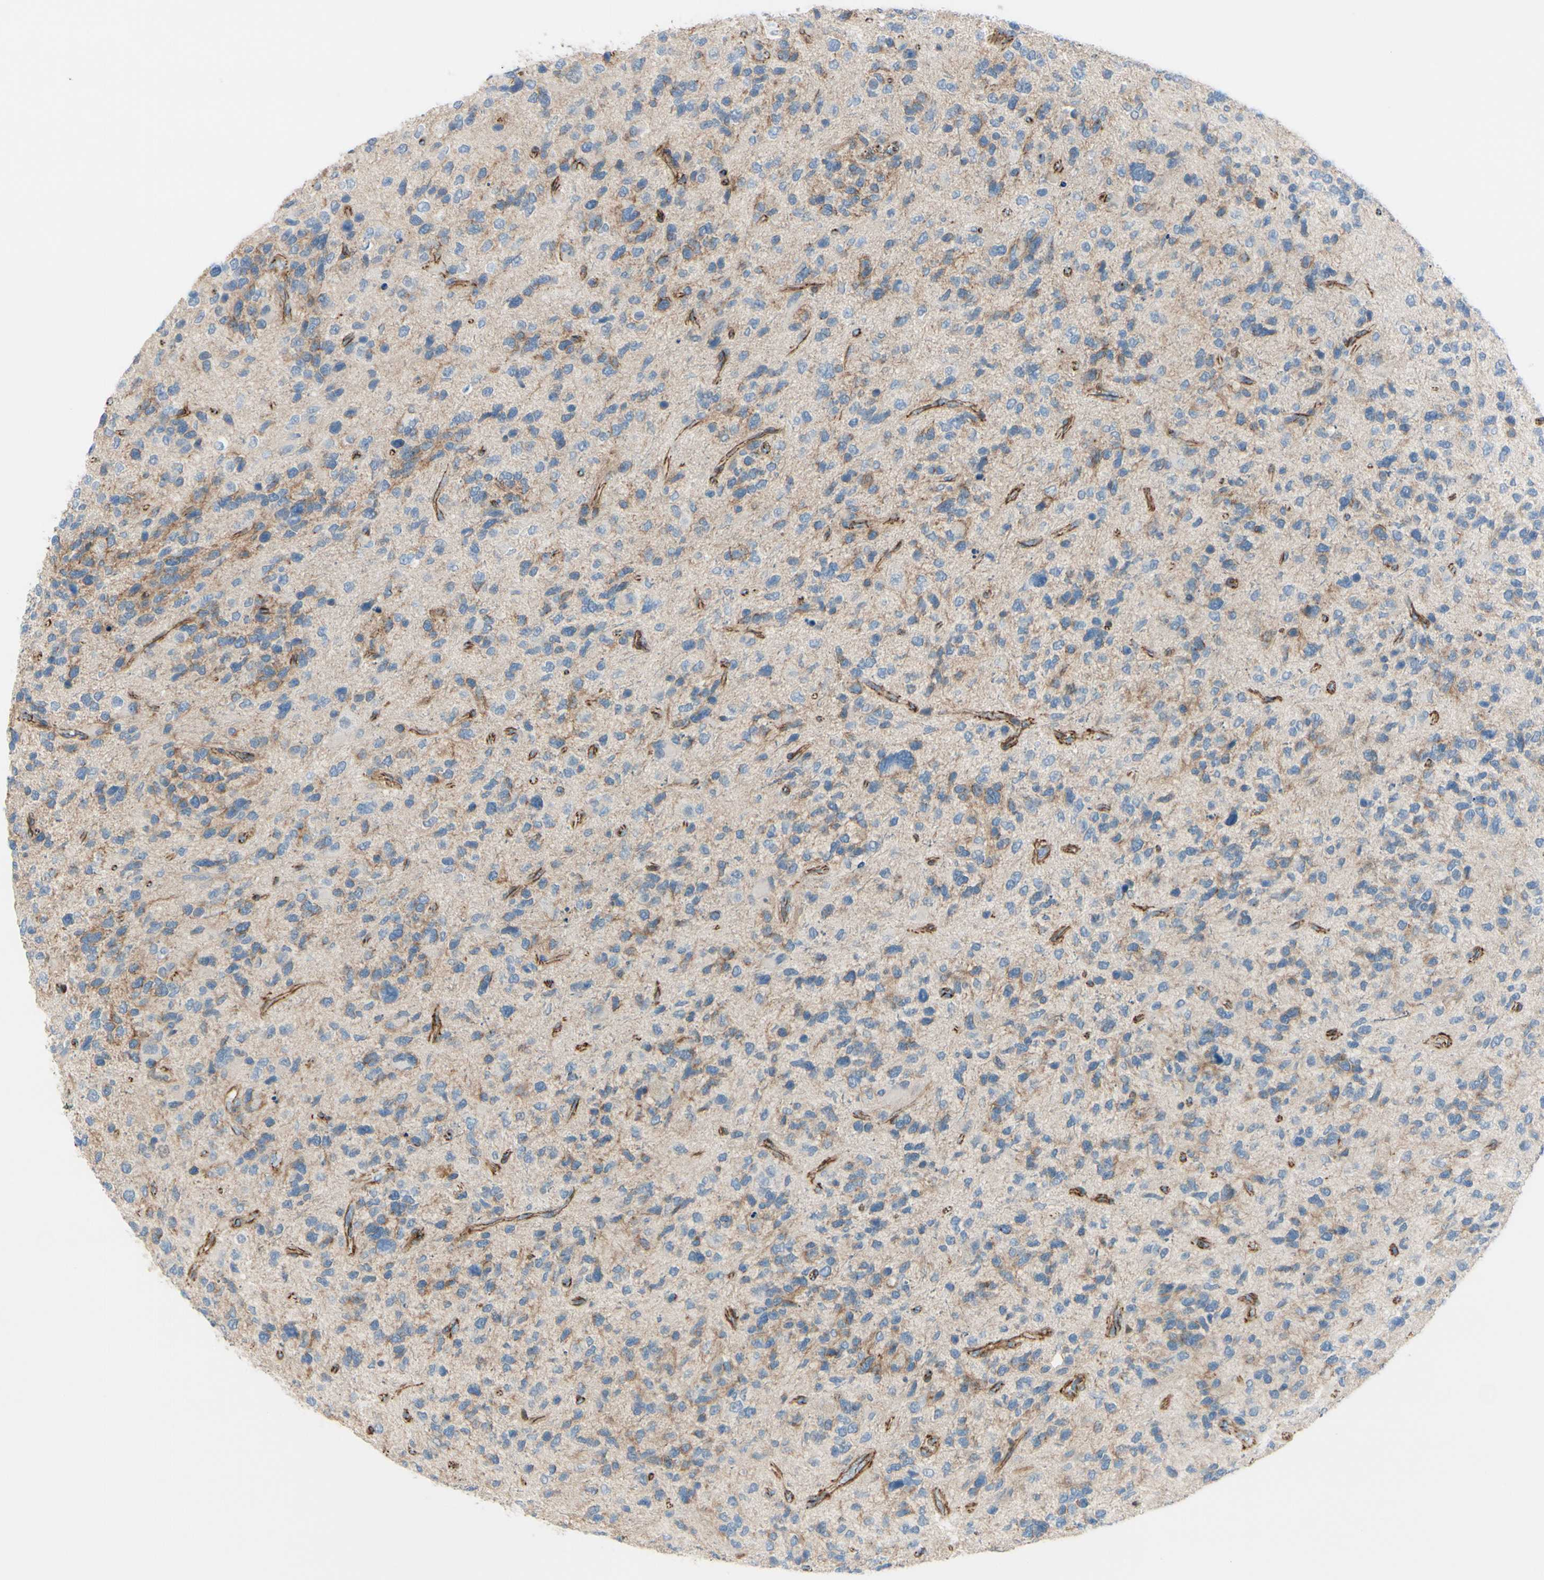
{"staining": {"intensity": "weak", "quantity": ">75%", "location": "none"}, "tissue": "glioma", "cell_type": "Tumor cells", "image_type": "cancer", "snomed": [{"axis": "morphology", "description": "Glioma, malignant, High grade"}, {"axis": "topography", "description": "Brain"}], "caption": "A brown stain shows weak None expression of a protein in human glioma tumor cells.", "gene": "TJP1", "patient": {"sex": "female", "age": 58}}